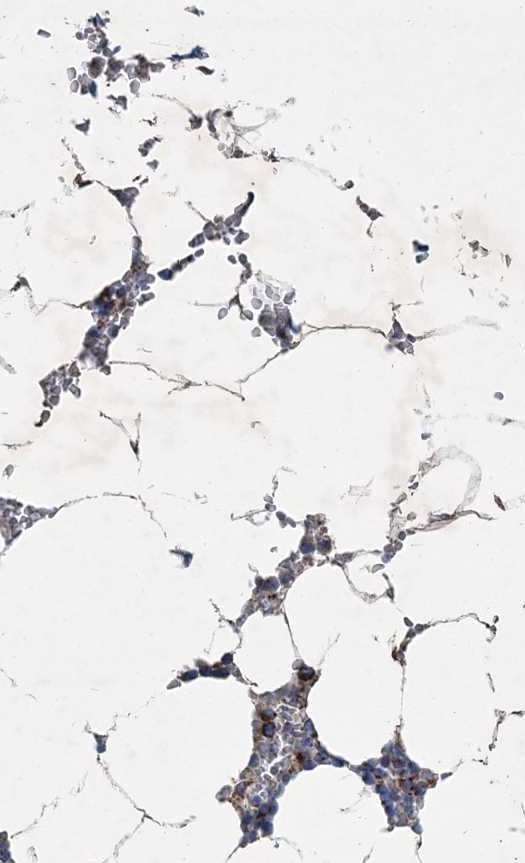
{"staining": {"intensity": "strong", "quantity": "25%-75%", "location": "cytoplasmic/membranous"}, "tissue": "bone marrow", "cell_type": "Hematopoietic cells", "image_type": "normal", "snomed": [{"axis": "morphology", "description": "Normal tissue, NOS"}, {"axis": "topography", "description": "Bone marrow"}], "caption": "There is high levels of strong cytoplasmic/membranous staining in hematopoietic cells of unremarkable bone marrow, as demonstrated by immunohistochemical staining (brown color).", "gene": "SPAG16", "patient": {"sex": "male", "age": 70}}